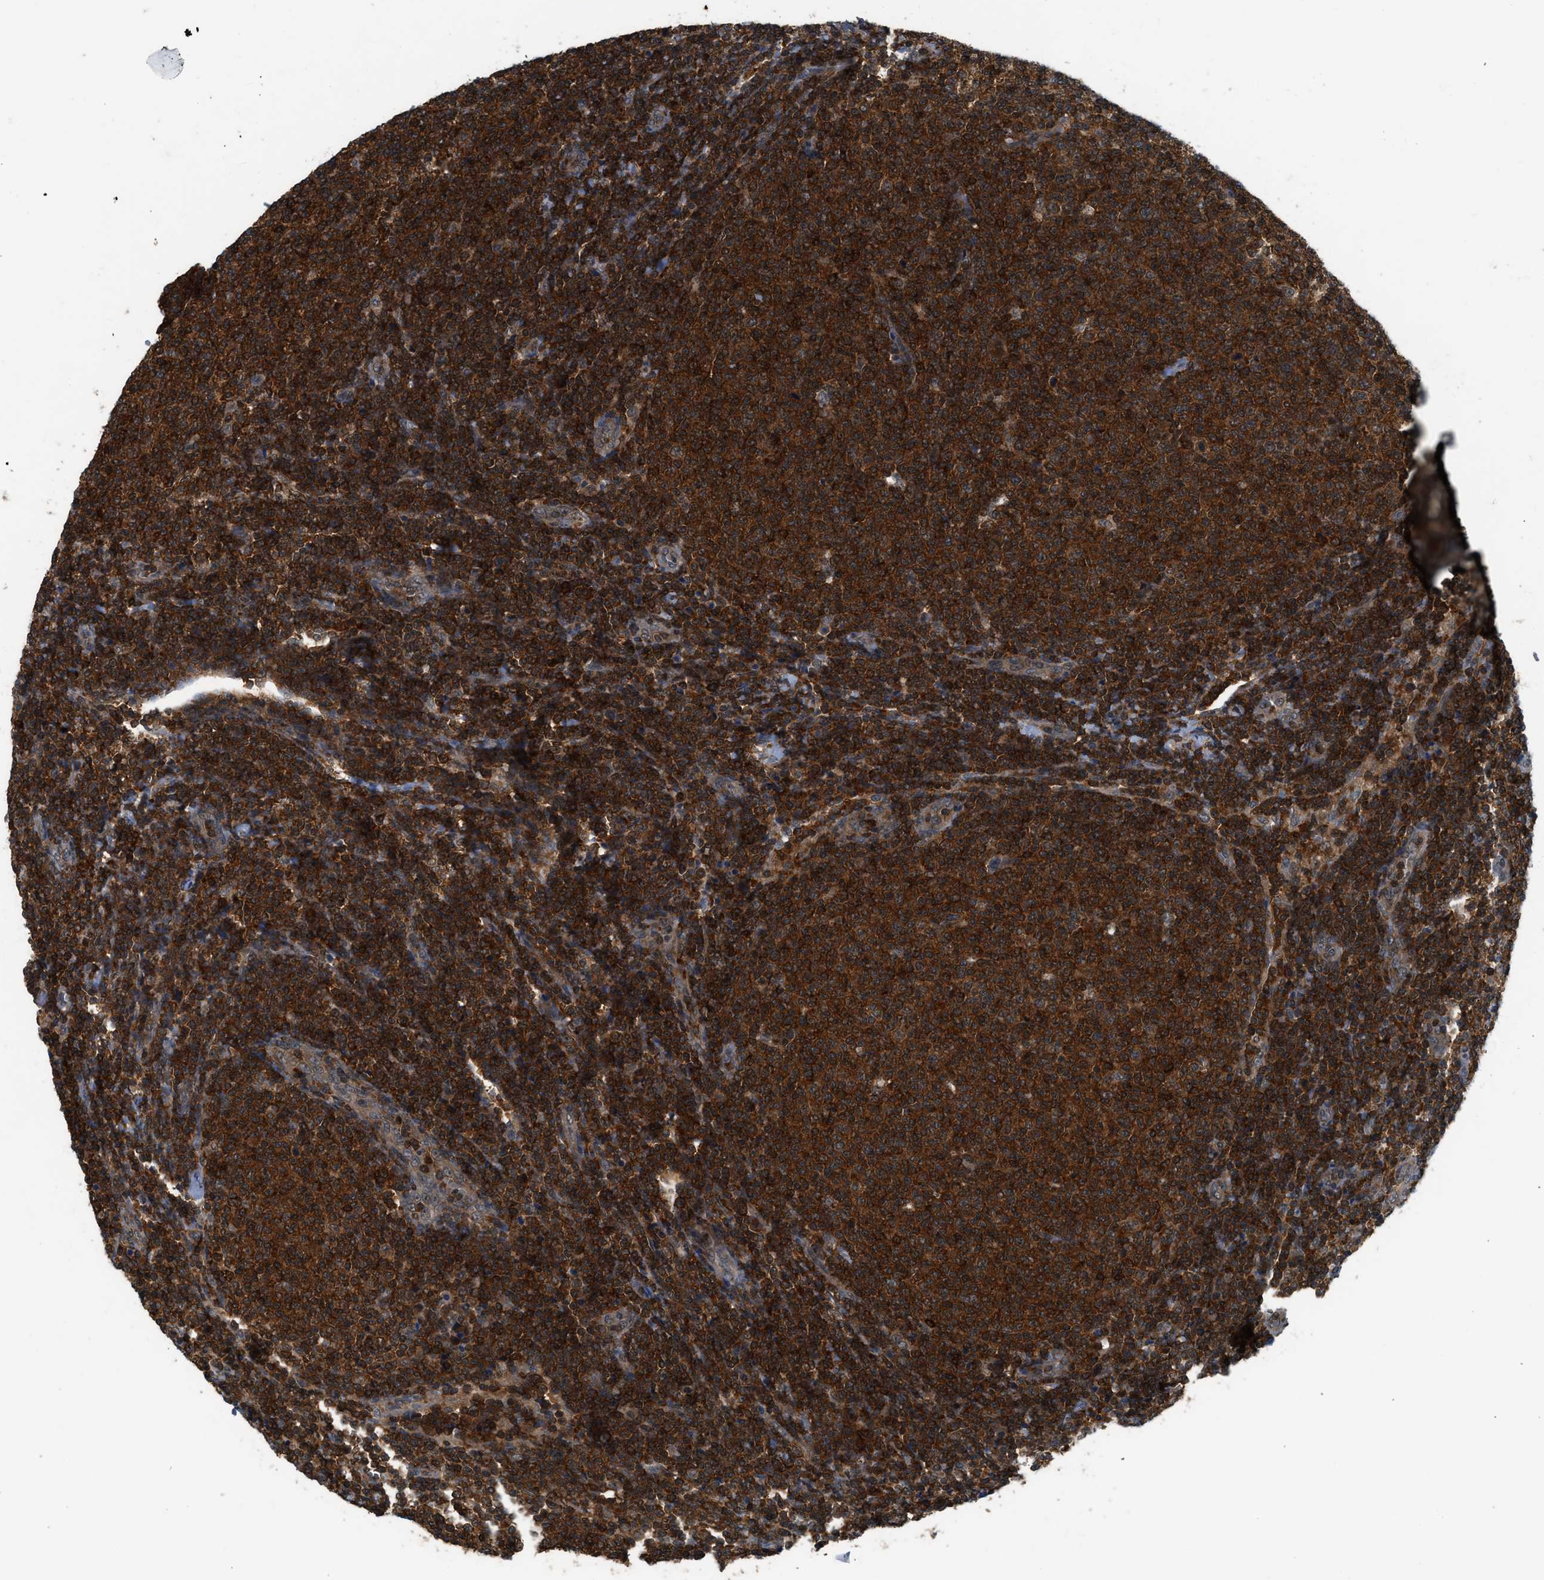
{"staining": {"intensity": "strong", "quantity": ">75%", "location": "cytoplasmic/membranous"}, "tissue": "lymphoma", "cell_type": "Tumor cells", "image_type": "cancer", "snomed": [{"axis": "morphology", "description": "Malignant lymphoma, non-Hodgkin's type, Low grade"}, {"axis": "topography", "description": "Lymph node"}], "caption": "Brown immunohistochemical staining in malignant lymphoma, non-Hodgkin's type (low-grade) demonstrates strong cytoplasmic/membranous staining in about >75% of tumor cells.", "gene": "OXSR1", "patient": {"sex": "male", "age": 66}}